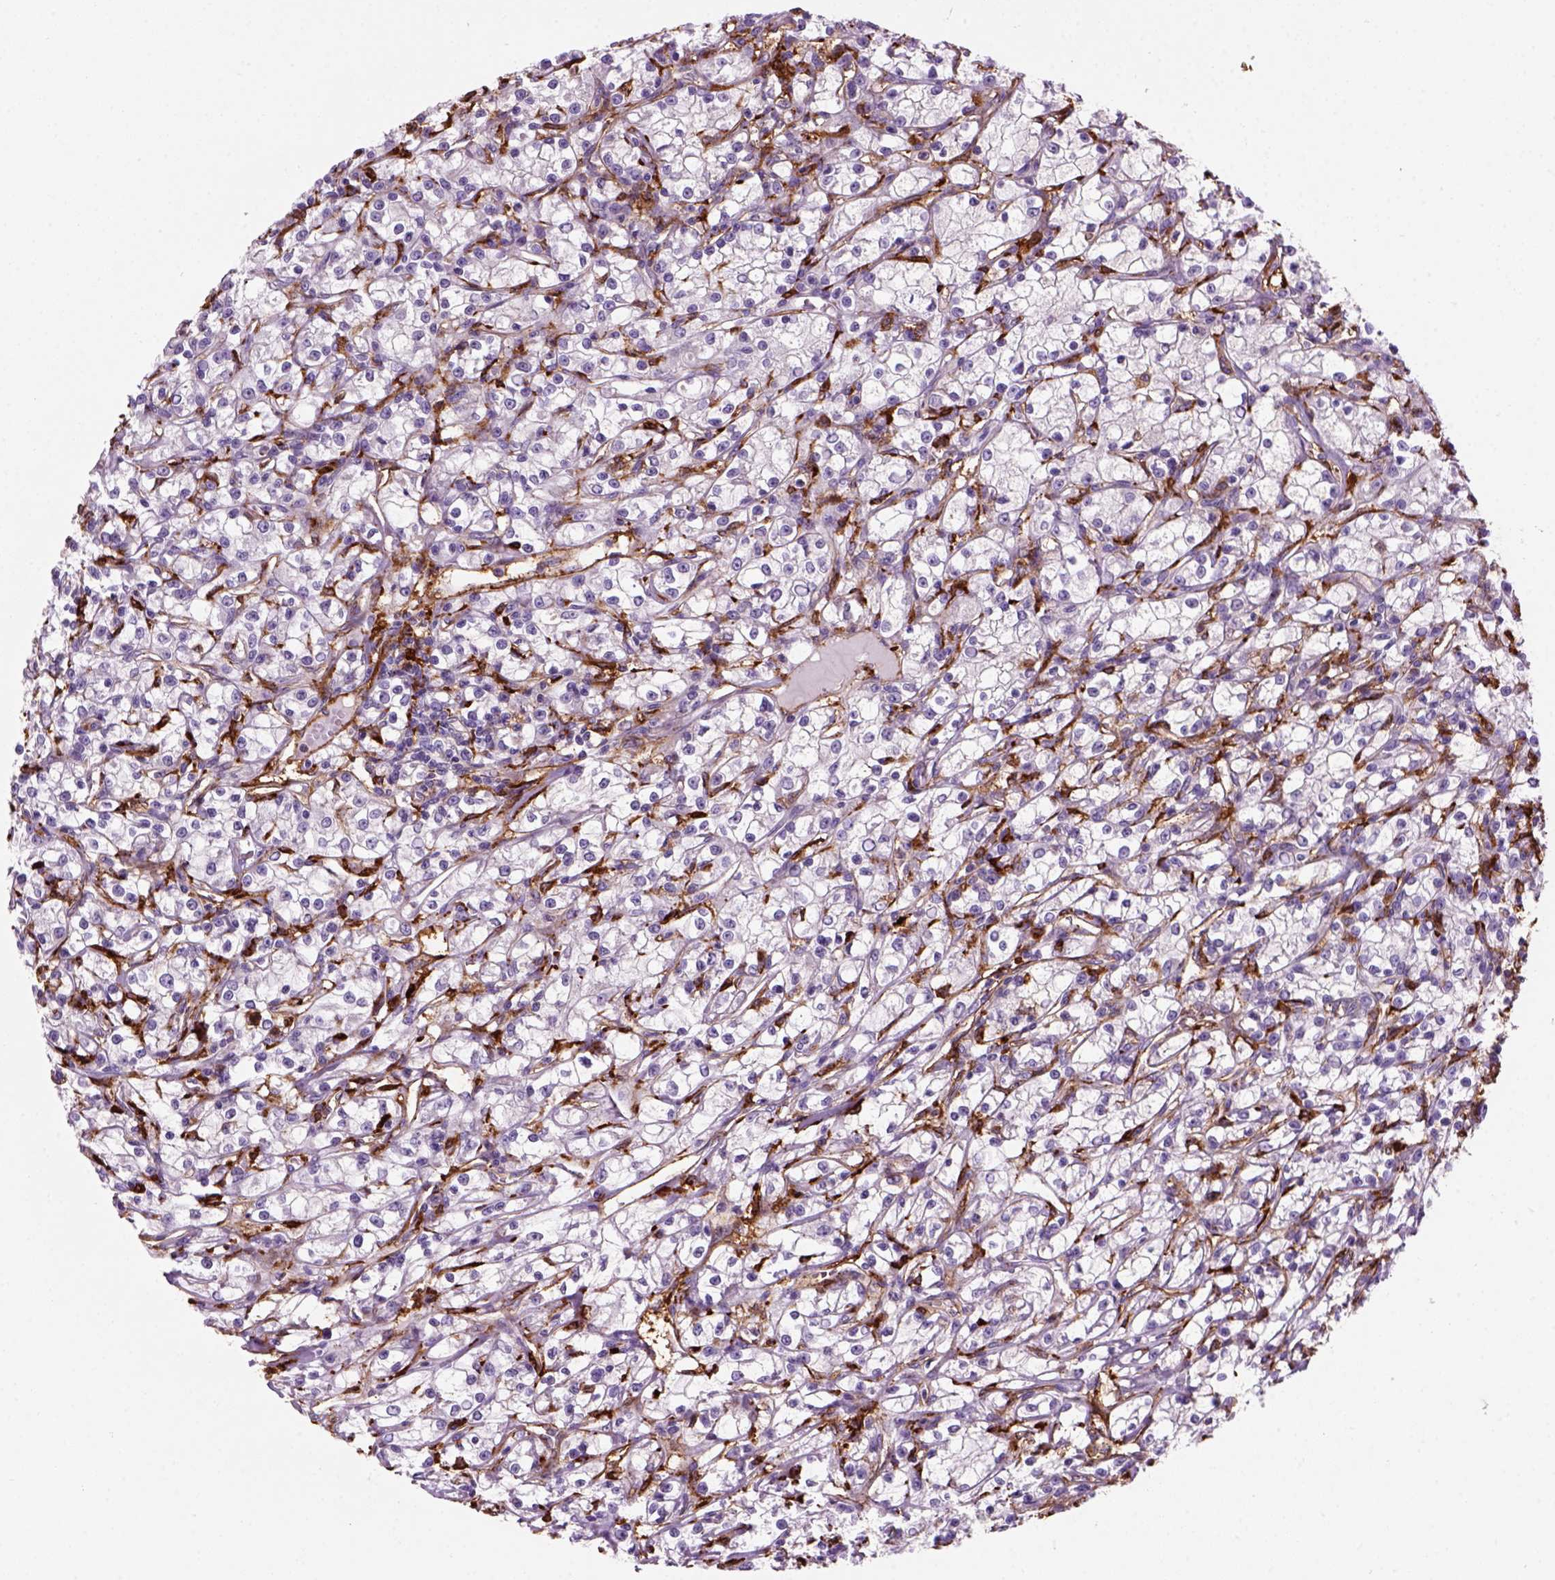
{"staining": {"intensity": "negative", "quantity": "none", "location": "none"}, "tissue": "renal cancer", "cell_type": "Tumor cells", "image_type": "cancer", "snomed": [{"axis": "morphology", "description": "Adenocarcinoma, NOS"}, {"axis": "topography", "description": "Kidney"}], "caption": "Immunohistochemical staining of adenocarcinoma (renal) demonstrates no significant positivity in tumor cells.", "gene": "MARCKS", "patient": {"sex": "female", "age": 59}}